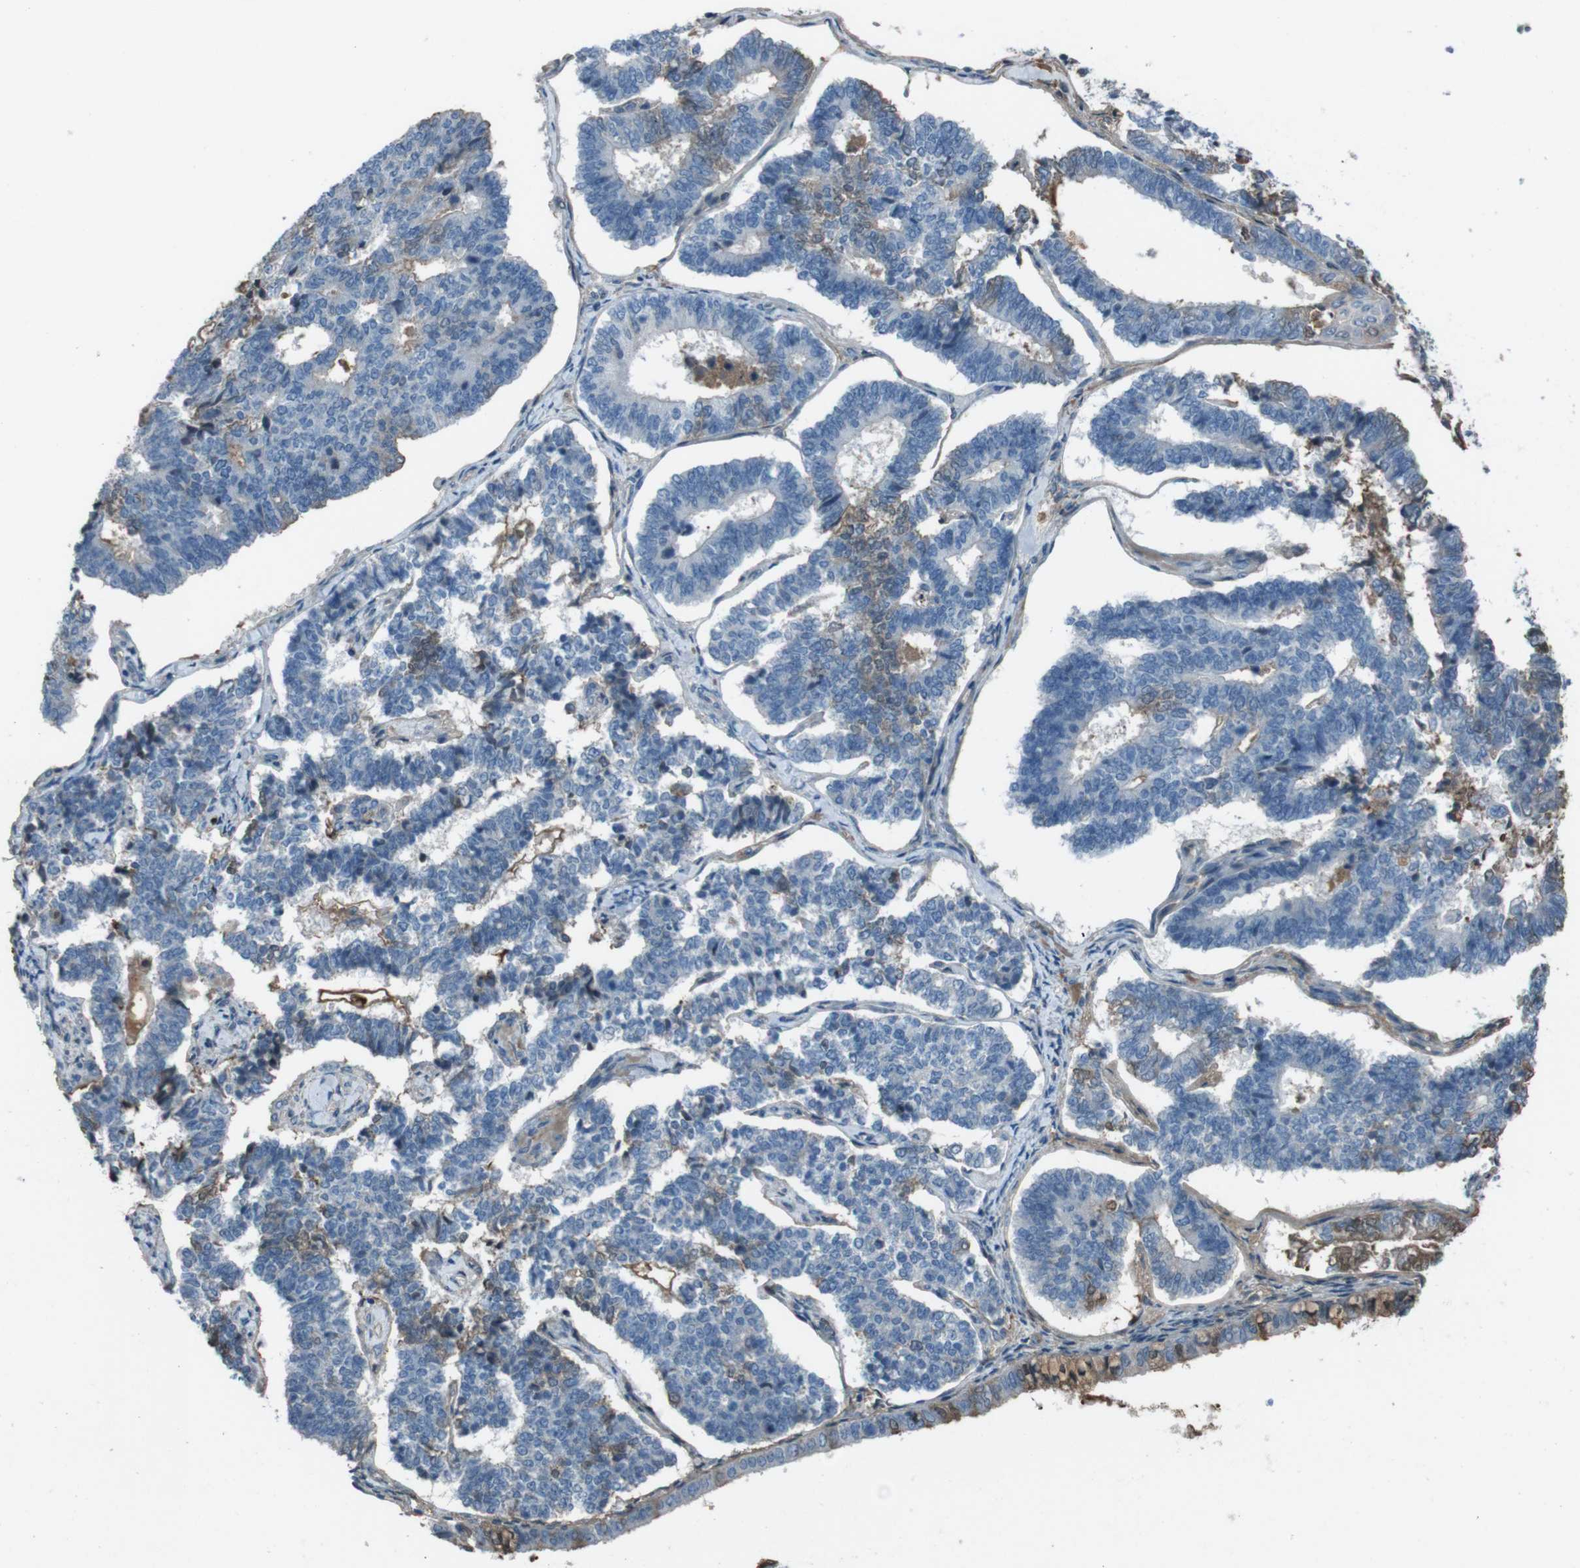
{"staining": {"intensity": "weak", "quantity": "<25%", "location": "cytoplasmic/membranous,nuclear"}, "tissue": "endometrial cancer", "cell_type": "Tumor cells", "image_type": "cancer", "snomed": [{"axis": "morphology", "description": "Adenocarcinoma, NOS"}, {"axis": "topography", "description": "Endometrium"}], "caption": "Endometrial adenocarcinoma was stained to show a protein in brown. There is no significant positivity in tumor cells.", "gene": "UGT1A6", "patient": {"sex": "female", "age": 70}}